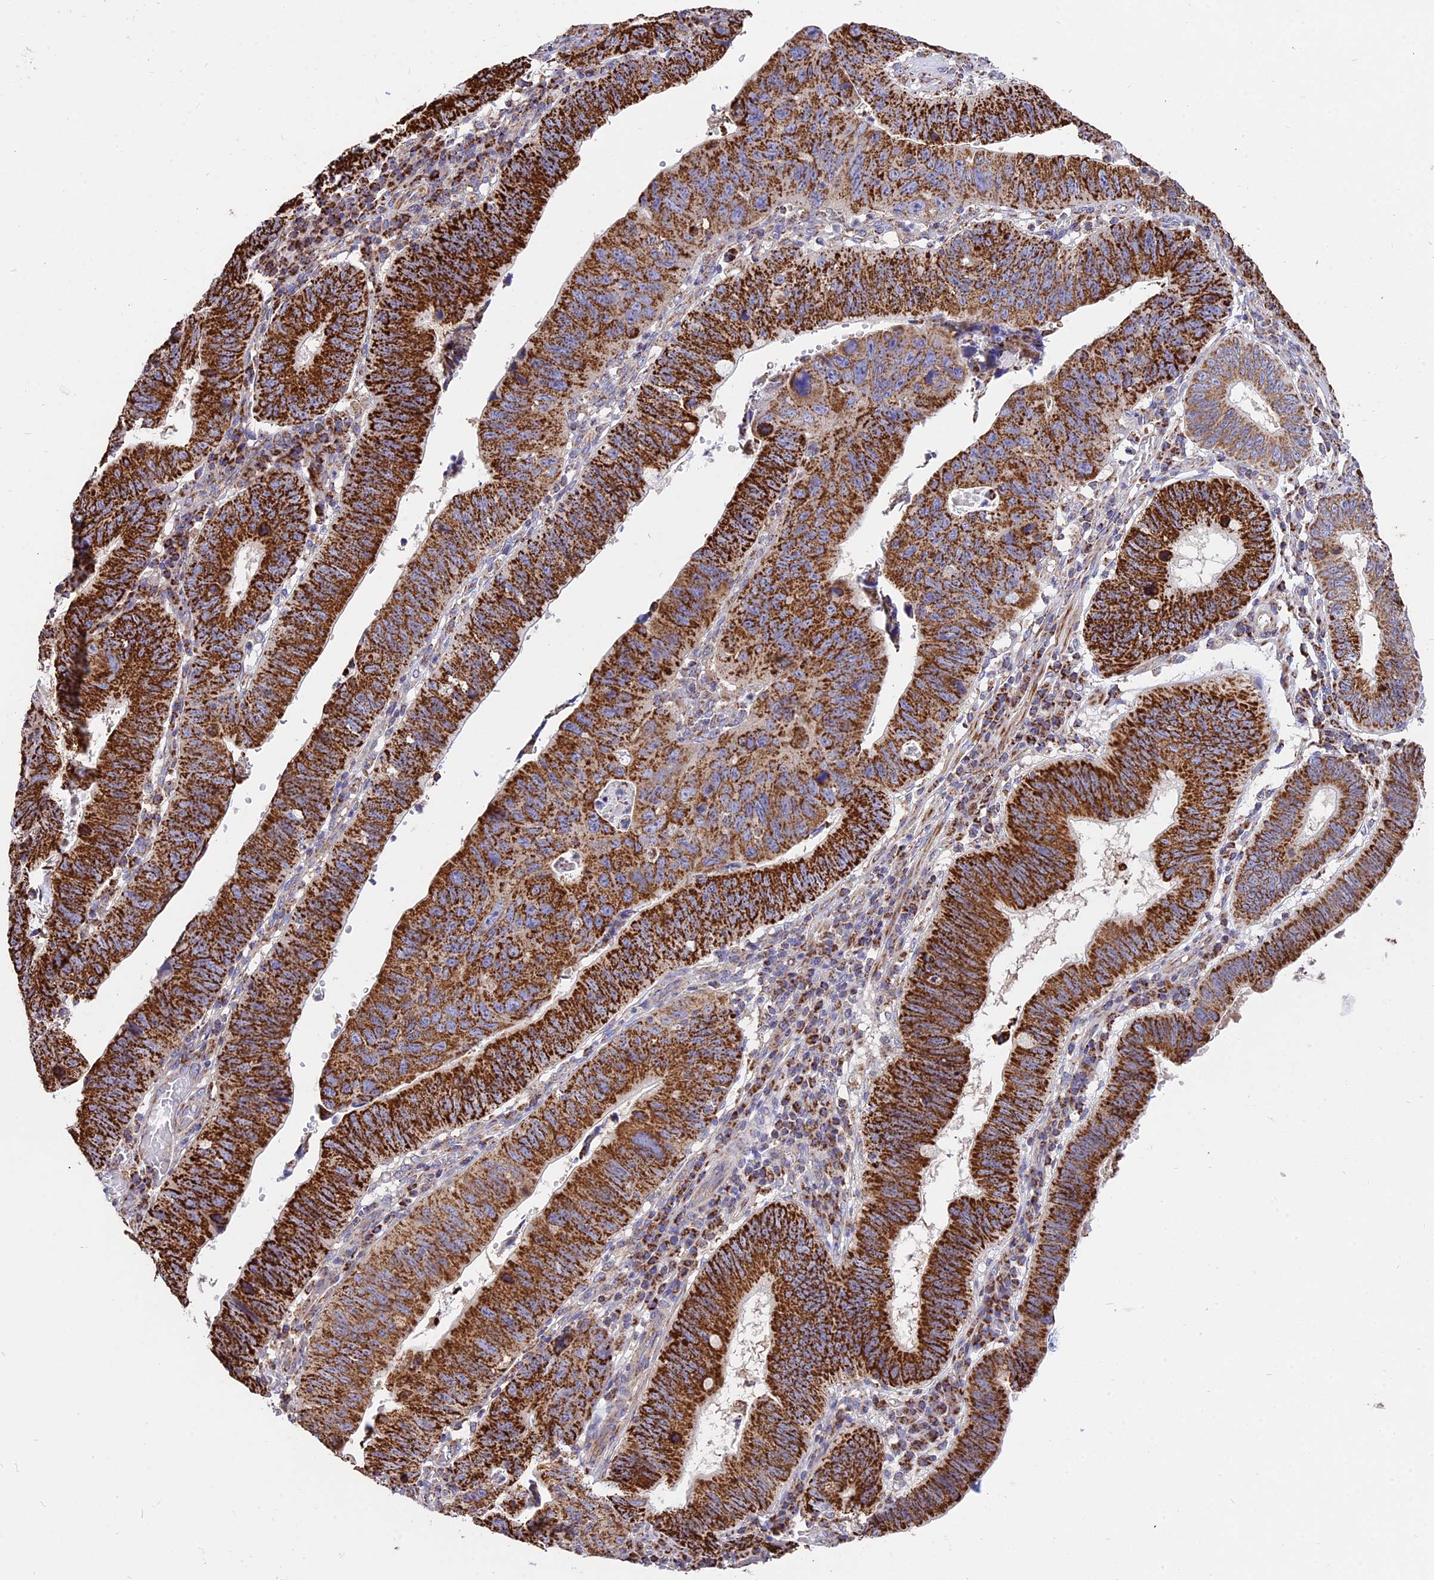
{"staining": {"intensity": "strong", "quantity": ">75%", "location": "cytoplasmic/membranous"}, "tissue": "stomach cancer", "cell_type": "Tumor cells", "image_type": "cancer", "snomed": [{"axis": "morphology", "description": "Adenocarcinoma, NOS"}, {"axis": "topography", "description": "Stomach"}], "caption": "Immunohistochemistry (IHC) staining of stomach cancer, which displays high levels of strong cytoplasmic/membranous positivity in about >75% of tumor cells indicating strong cytoplasmic/membranous protein expression. The staining was performed using DAB (brown) for protein detection and nuclei were counterstained in hematoxylin (blue).", "gene": "TTC4", "patient": {"sex": "male", "age": 59}}